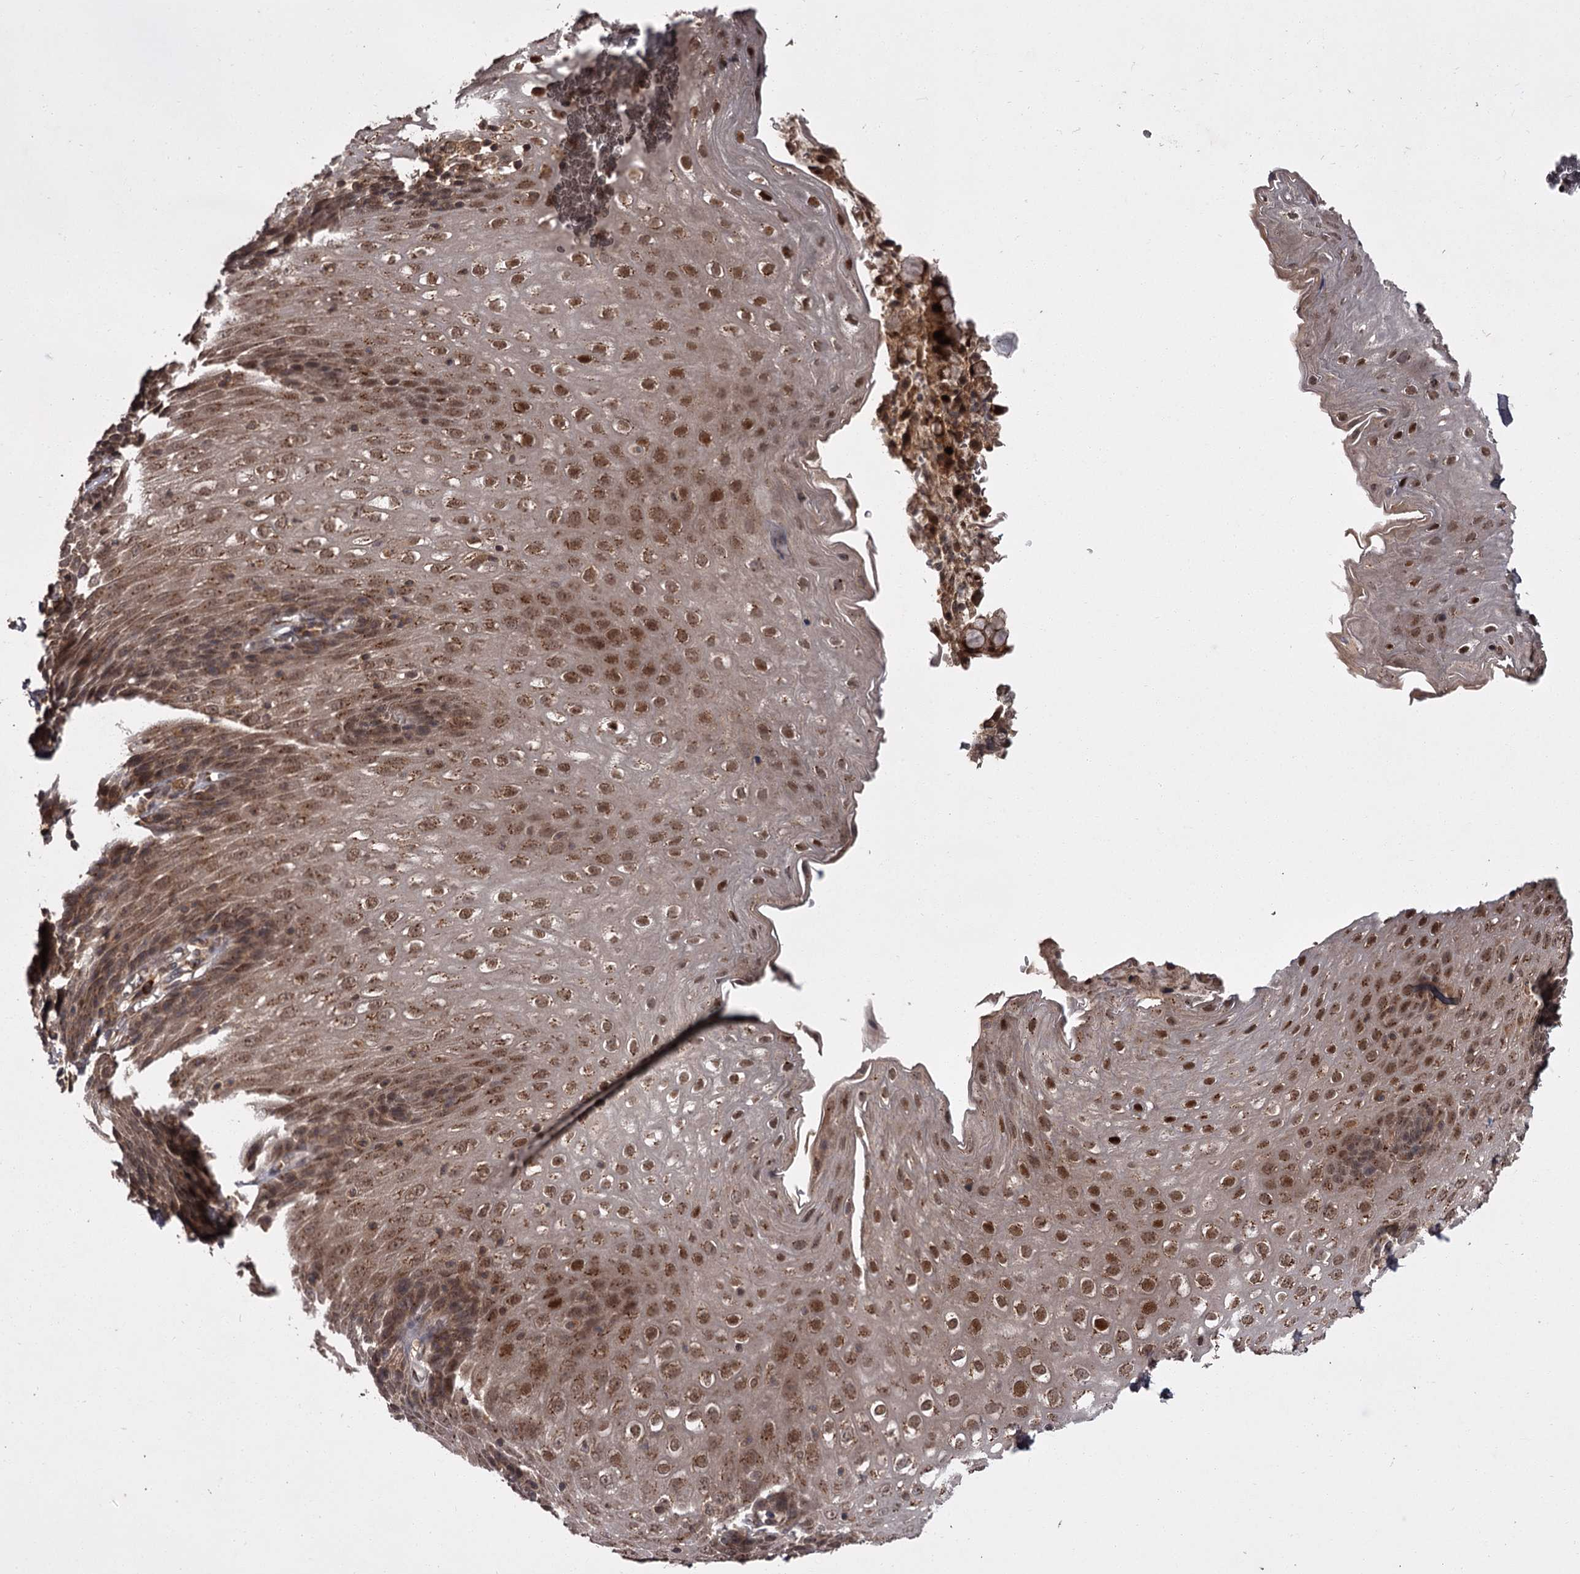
{"staining": {"intensity": "moderate", "quantity": ">75%", "location": "cytoplasmic/membranous,nuclear"}, "tissue": "esophagus", "cell_type": "Squamous epithelial cells", "image_type": "normal", "snomed": [{"axis": "morphology", "description": "Normal tissue, NOS"}, {"axis": "topography", "description": "Esophagus"}], "caption": "Protein analysis of unremarkable esophagus reveals moderate cytoplasmic/membranous,nuclear expression in about >75% of squamous epithelial cells. (DAB (3,3'-diaminobenzidine) IHC with brightfield microscopy, high magnification).", "gene": "TBC1D23", "patient": {"sex": "female", "age": 61}}